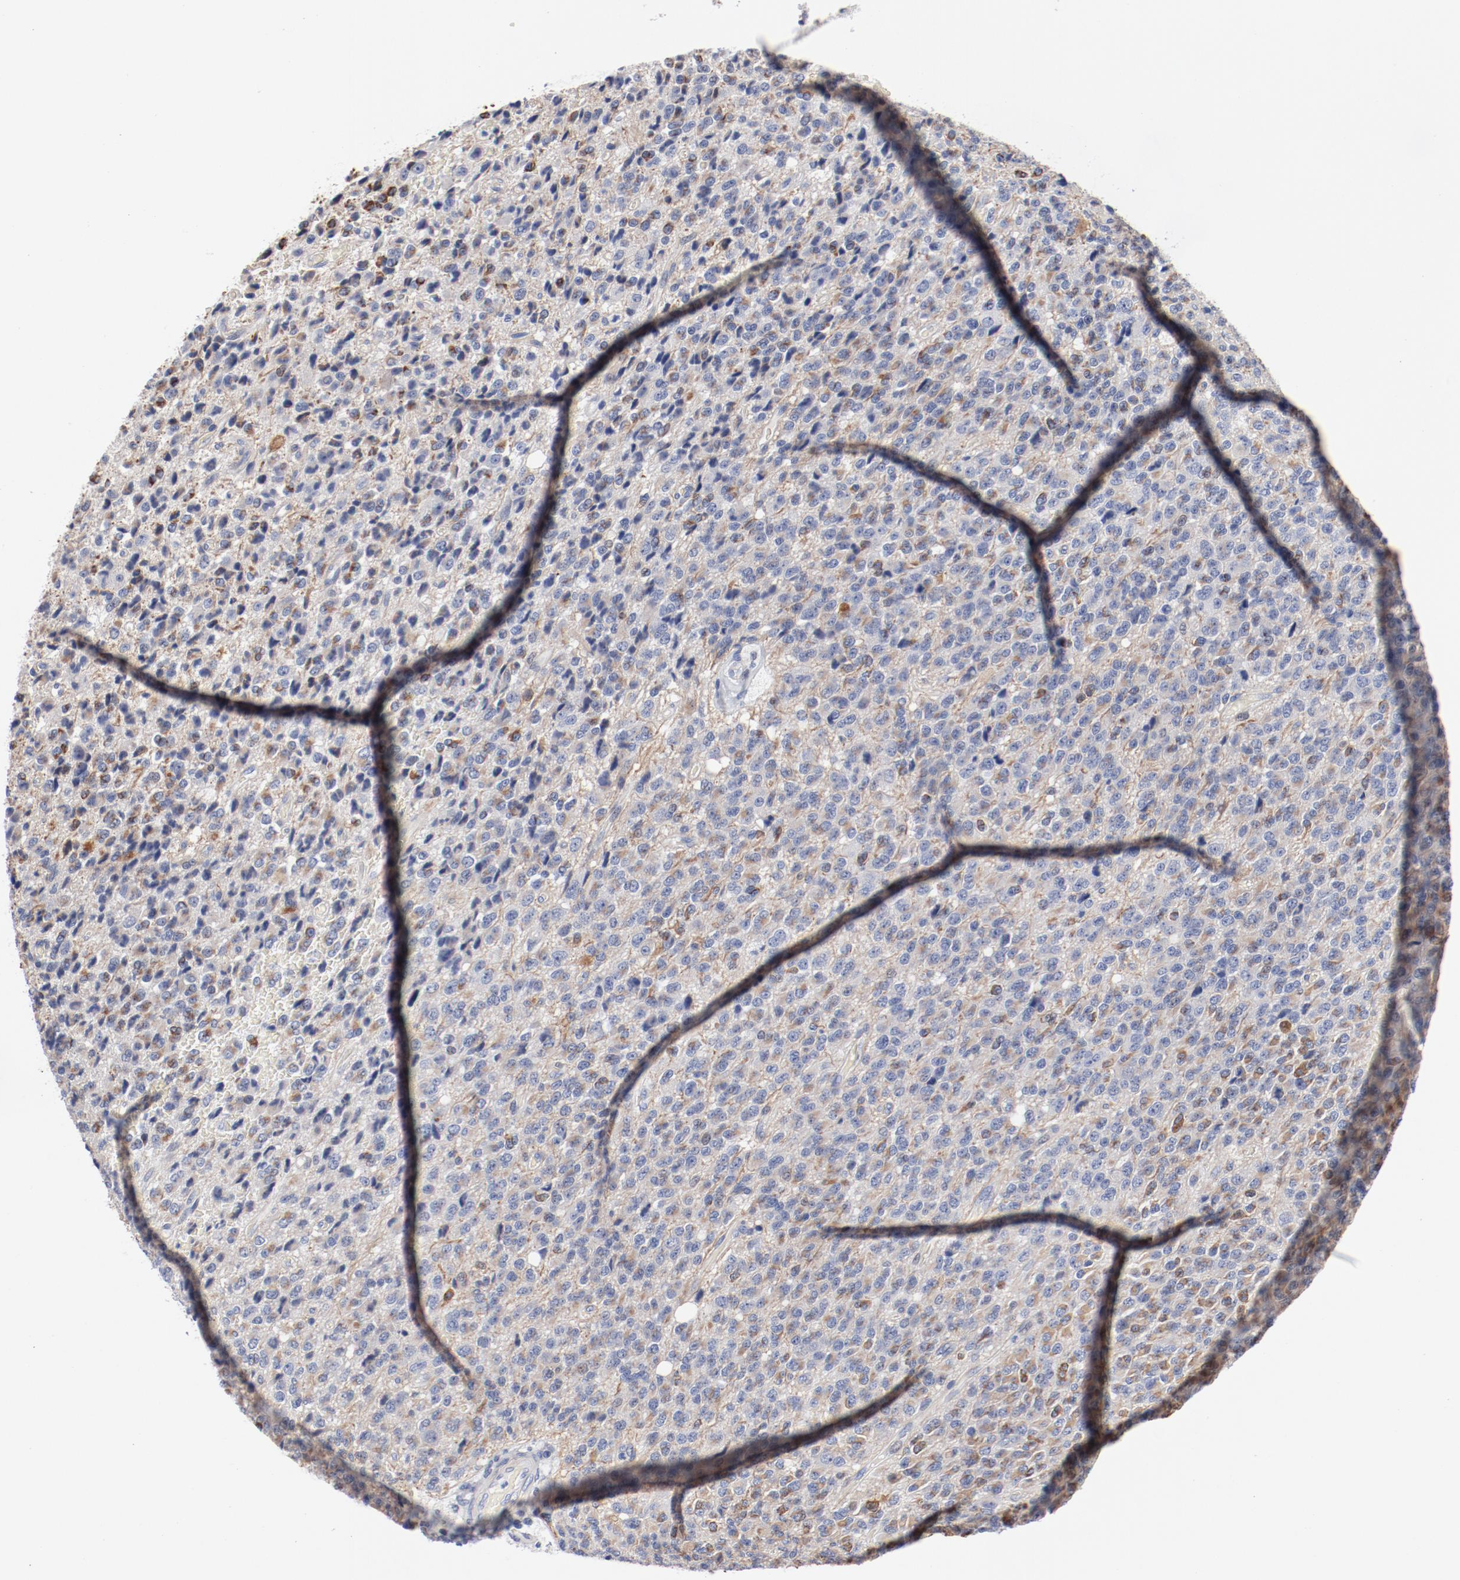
{"staining": {"intensity": "weak", "quantity": "25%-75%", "location": "cytoplasmic/membranous"}, "tissue": "glioma", "cell_type": "Tumor cells", "image_type": "cancer", "snomed": [{"axis": "morphology", "description": "Glioma, malignant, High grade"}, {"axis": "topography", "description": "pancreas cauda"}], "caption": "This is an image of IHC staining of high-grade glioma (malignant), which shows weak expression in the cytoplasmic/membranous of tumor cells.", "gene": "KCNK13", "patient": {"sex": "male", "age": 60}}